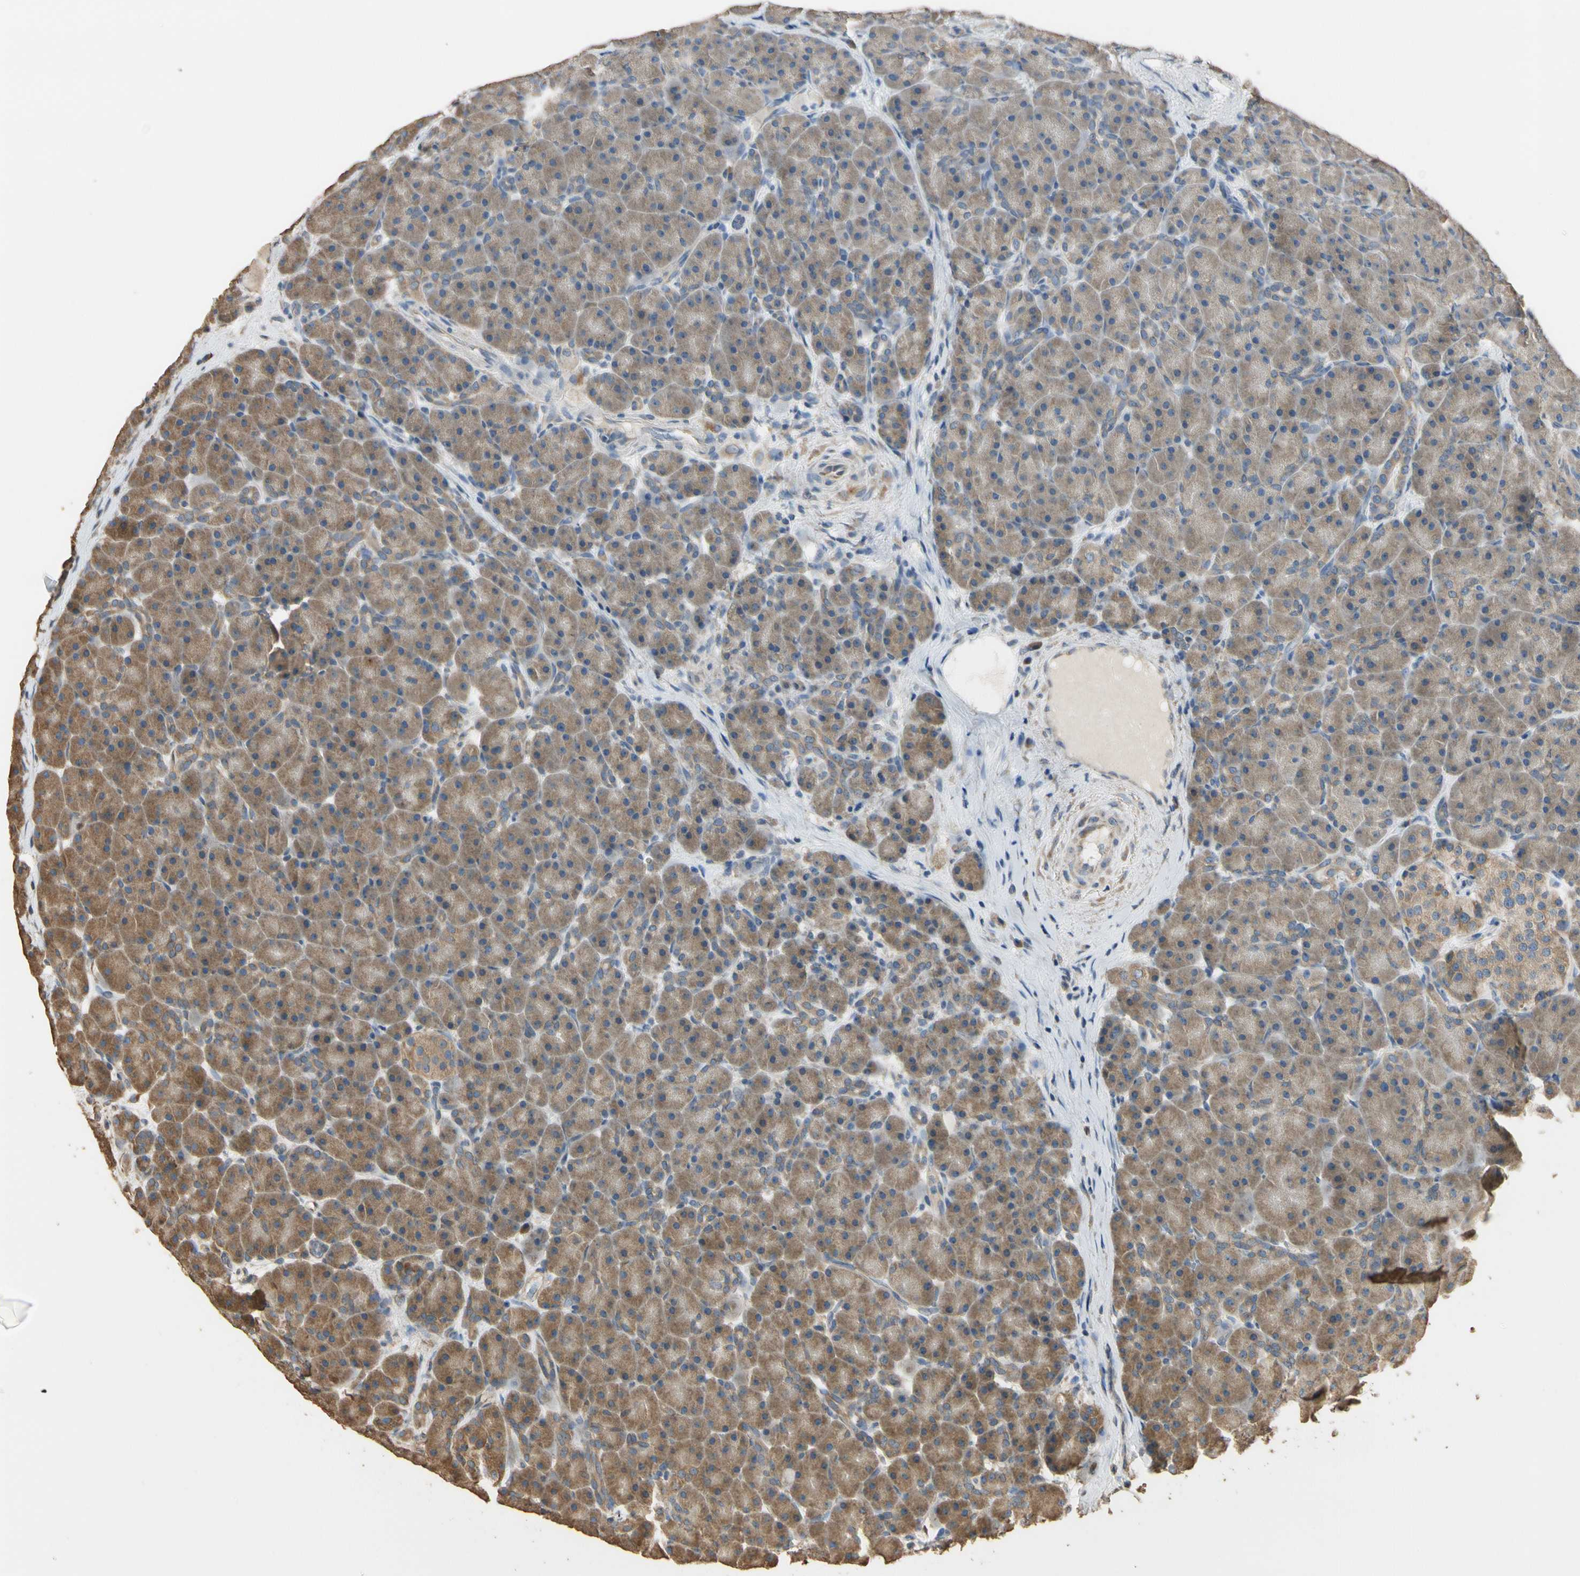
{"staining": {"intensity": "moderate", "quantity": "25%-75%", "location": "cytoplasmic/membranous"}, "tissue": "pancreas", "cell_type": "Exocrine glandular cells", "image_type": "normal", "snomed": [{"axis": "morphology", "description": "Normal tissue, NOS"}, {"axis": "topography", "description": "Pancreas"}], "caption": "A micrograph showing moderate cytoplasmic/membranous staining in approximately 25%-75% of exocrine glandular cells in normal pancreas, as visualized by brown immunohistochemical staining.", "gene": "STX18", "patient": {"sex": "male", "age": 66}}